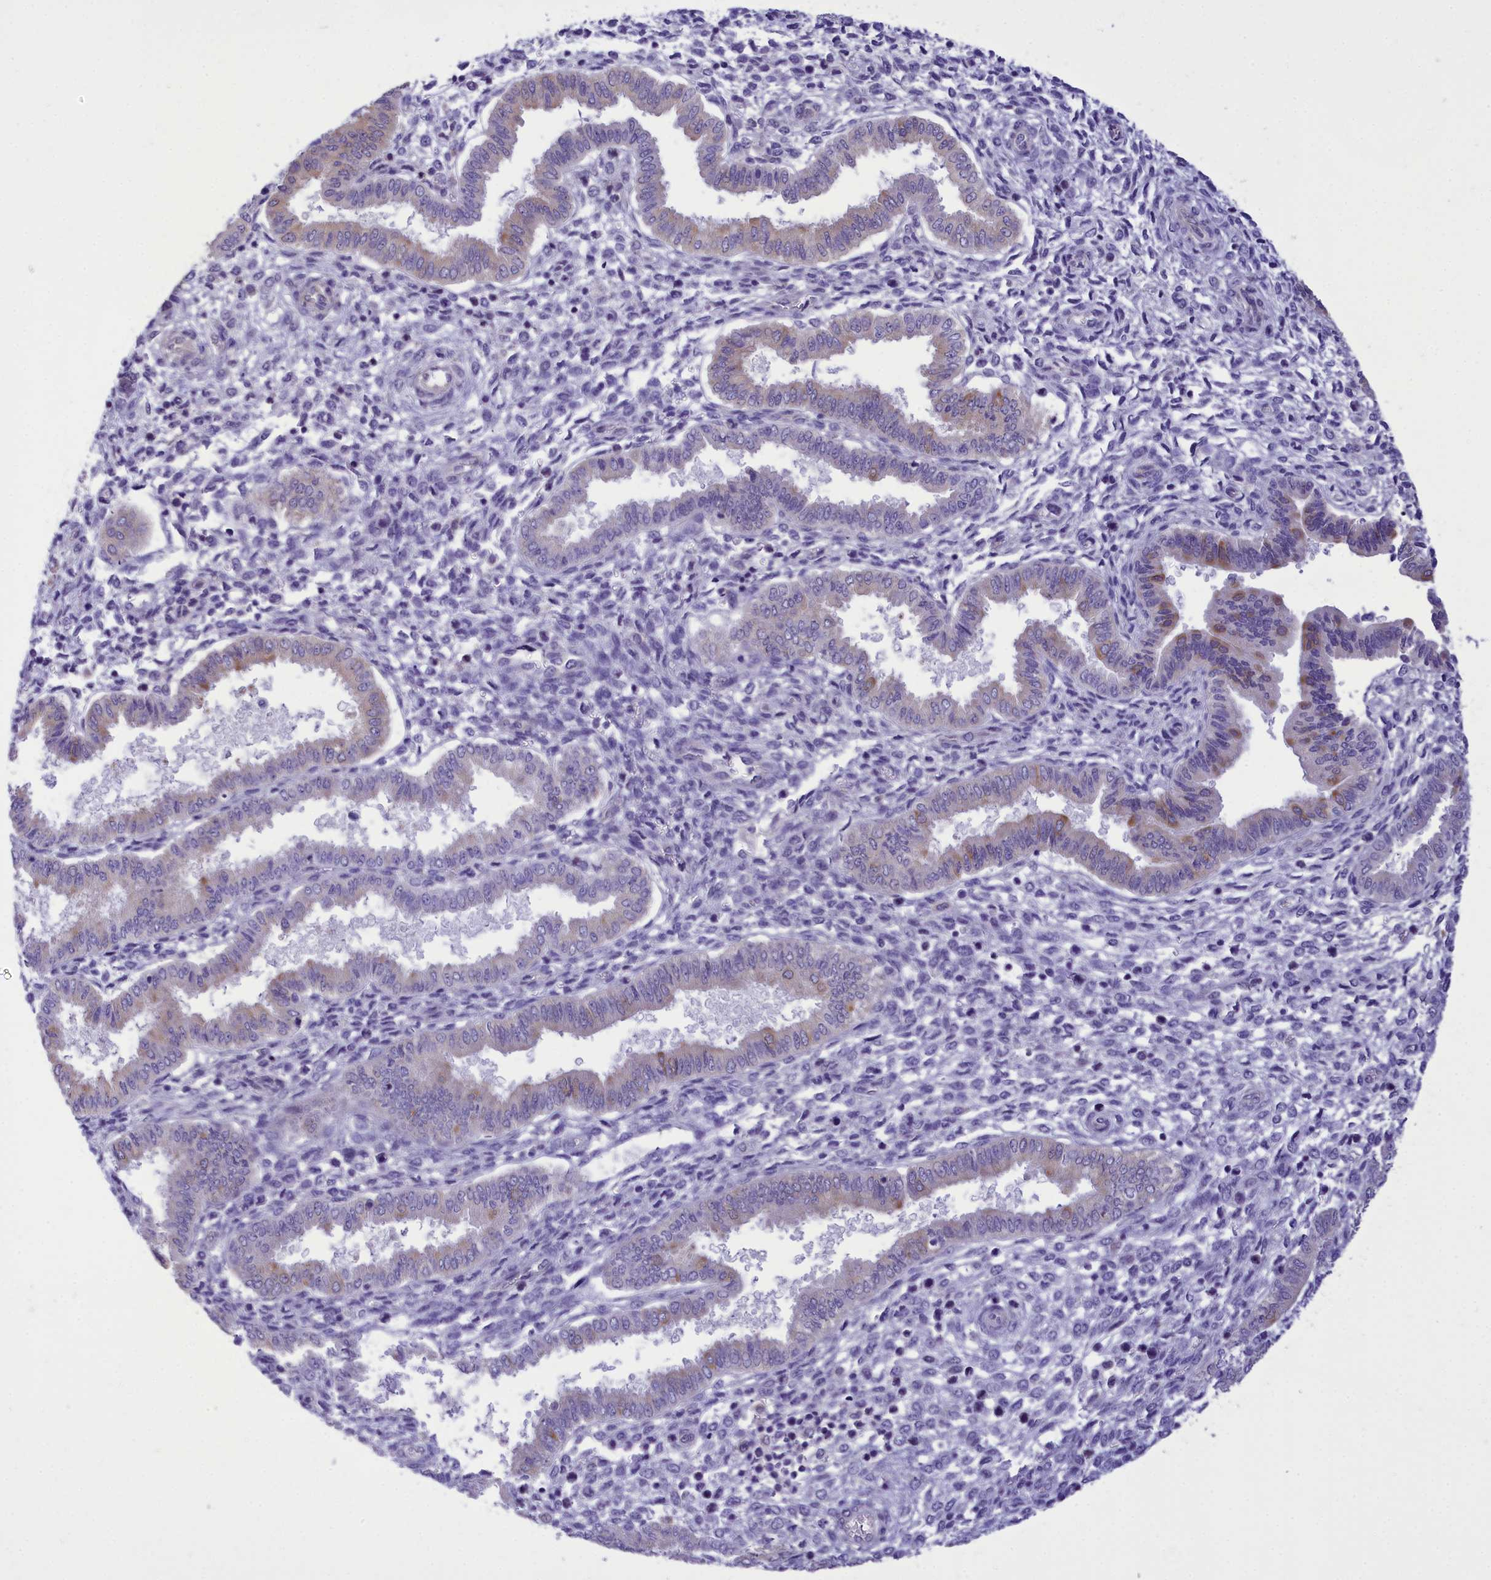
{"staining": {"intensity": "negative", "quantity": "none", "location": "none"}, "tissue": "endometrium", "cell_type": "Cells in endometrial stroma", "image_type": "normal", "snomed": [{"axis": "morphology", "description": "Normal tissue, NOS"}, {"axis": "topography", "description": "Endometrium"}], "caption": "Immunohistochemistry of normal endometrium shows no staining in cells in endometrial stroma.", "gene": "DCAF16", "patient": {"sex": "female", "age": 24}}